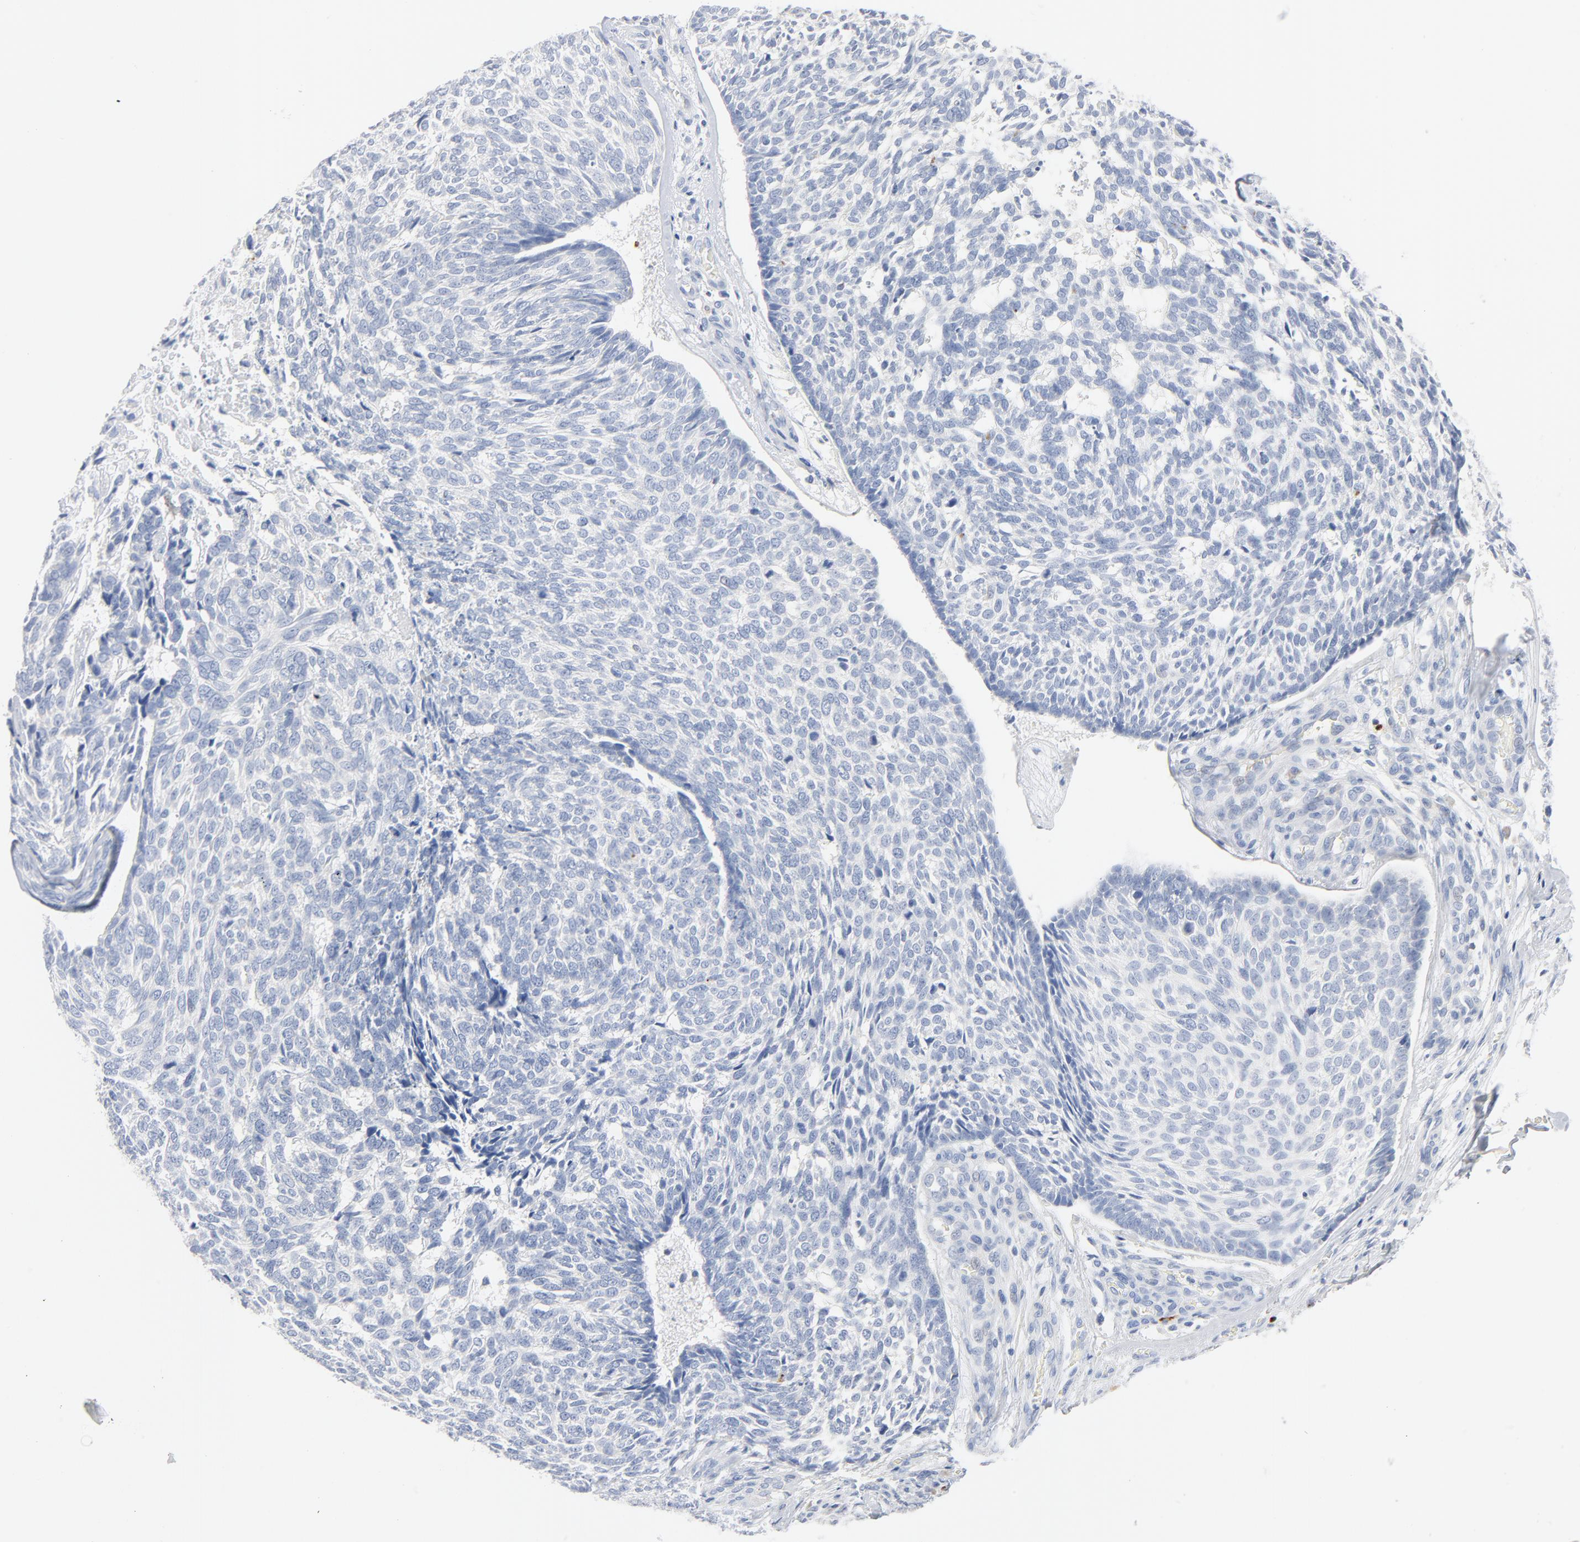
{"staining": {"intensity": "negative", "quantity": "none", "location": "none"}, "tissue": "skin cancer", "cell_type": "Tumor cells", "image_type": "cancer", "snomed": [{"axis": "morphology", "description": "Basal cell carcinoma"}, {"axis": "topography", "description": "Skin"}], "caption": "Immunohistochemical staining of human skin cancer (basal cell carcinoma) exhibits no significant expression in tumor cells.", "gene": "GZMB", "patient": {"sex": "male", "age": 72}}